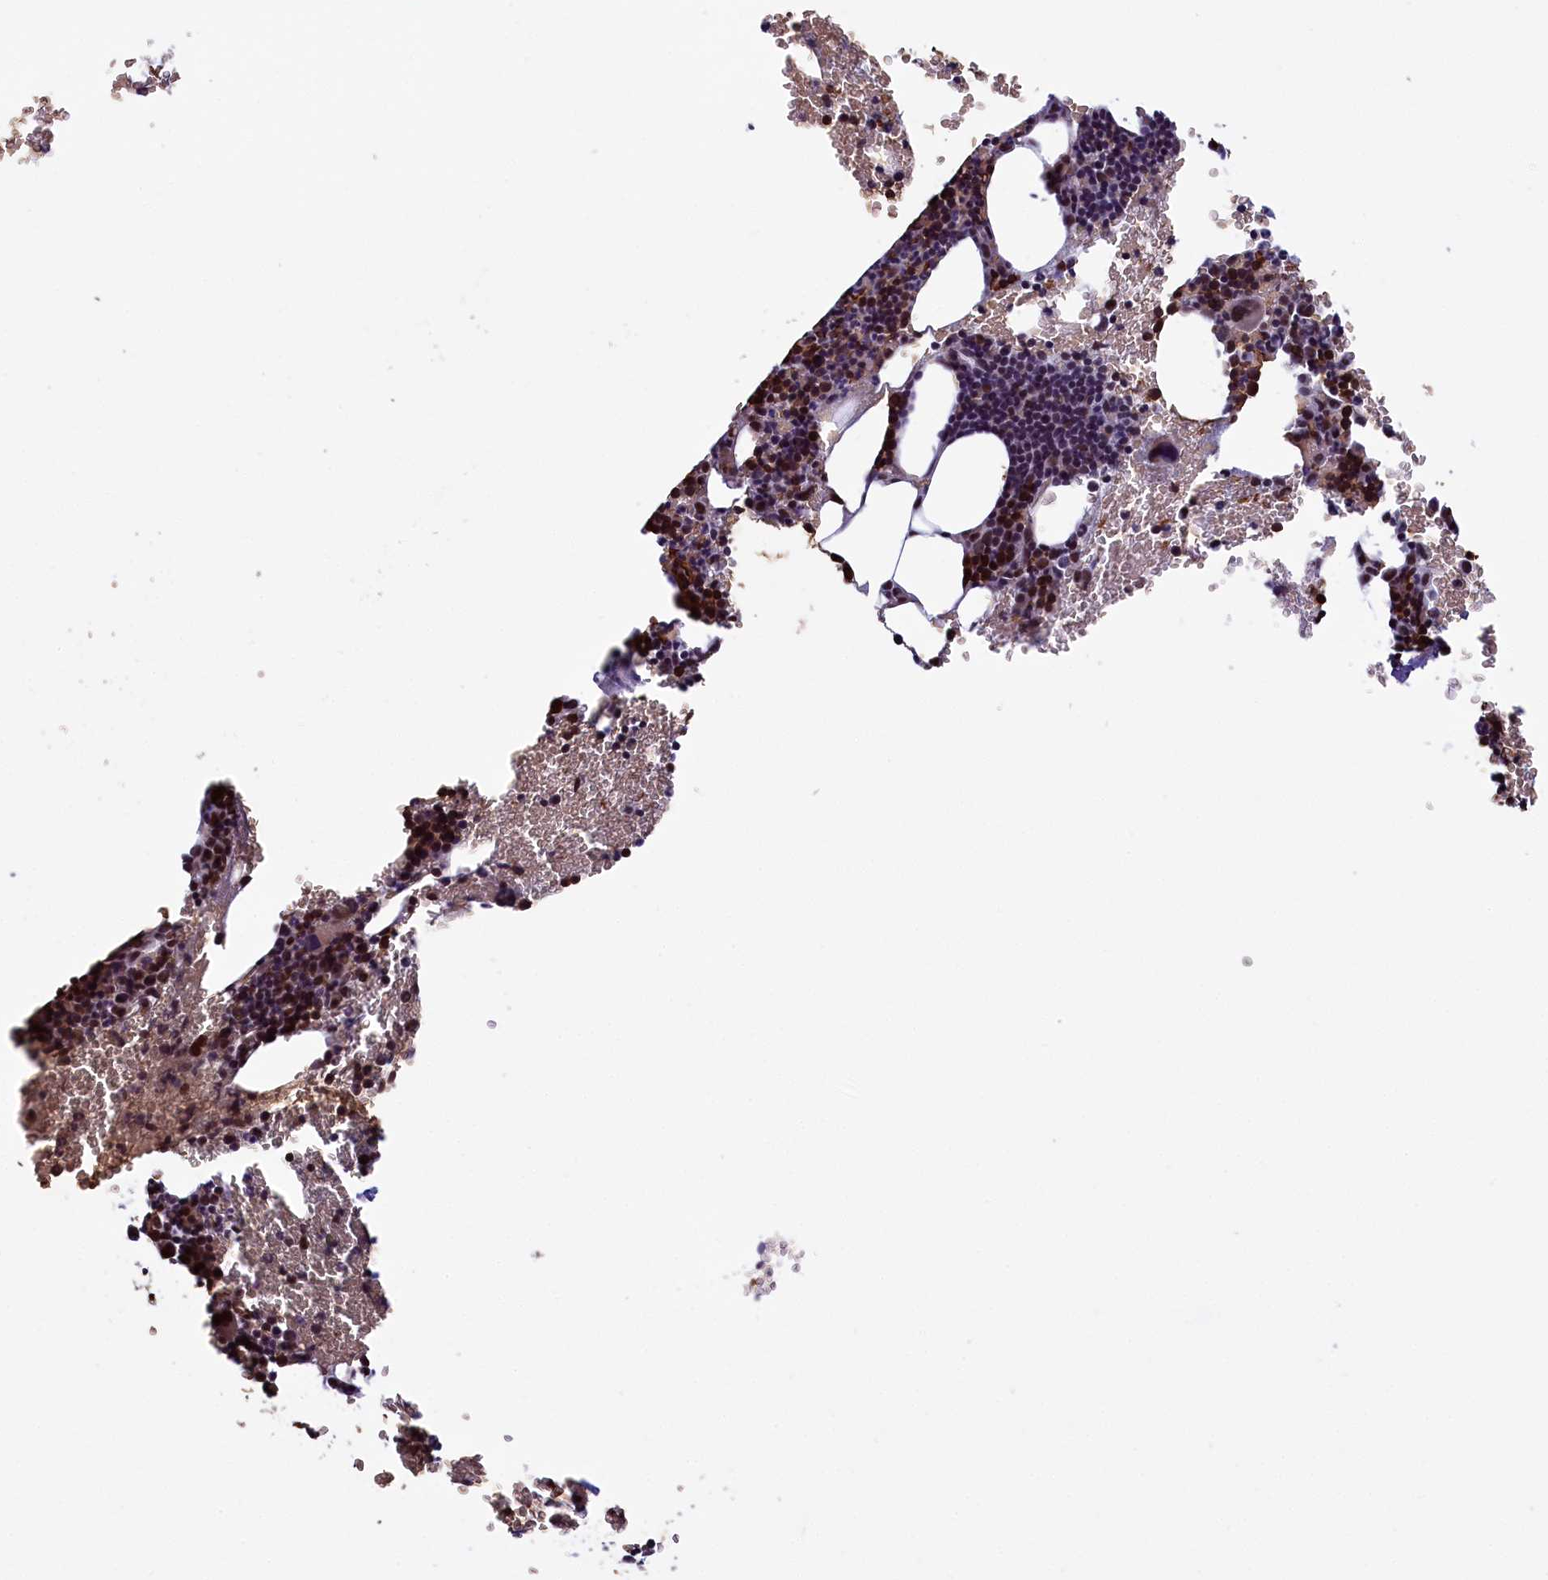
{"staining": {"intensity": "strong", "quantity": ">75%", "location": "nuclear"}, "tissue": "bone marrow", "cell_type": "Hematopoietic cells", "image_type": "normal", "snomed": [{"axis": "morphology", "description": "Normal tissue, NOS"}, {"axis": "topography", "description": "Bone marrow"}], "caption": "Immunohistochemistry (IHC) histopathology image of unremarkable bone marrow: human bone marrow stained using immunohistochemistry (IHC) shows high levels of strong protein expression localized specifically in the nuclear of hematopoietic cells, appearing as a nuclear brown color.", "gene": "MPHOSPH8", "patient": {"sex": "female", "age": 77}}